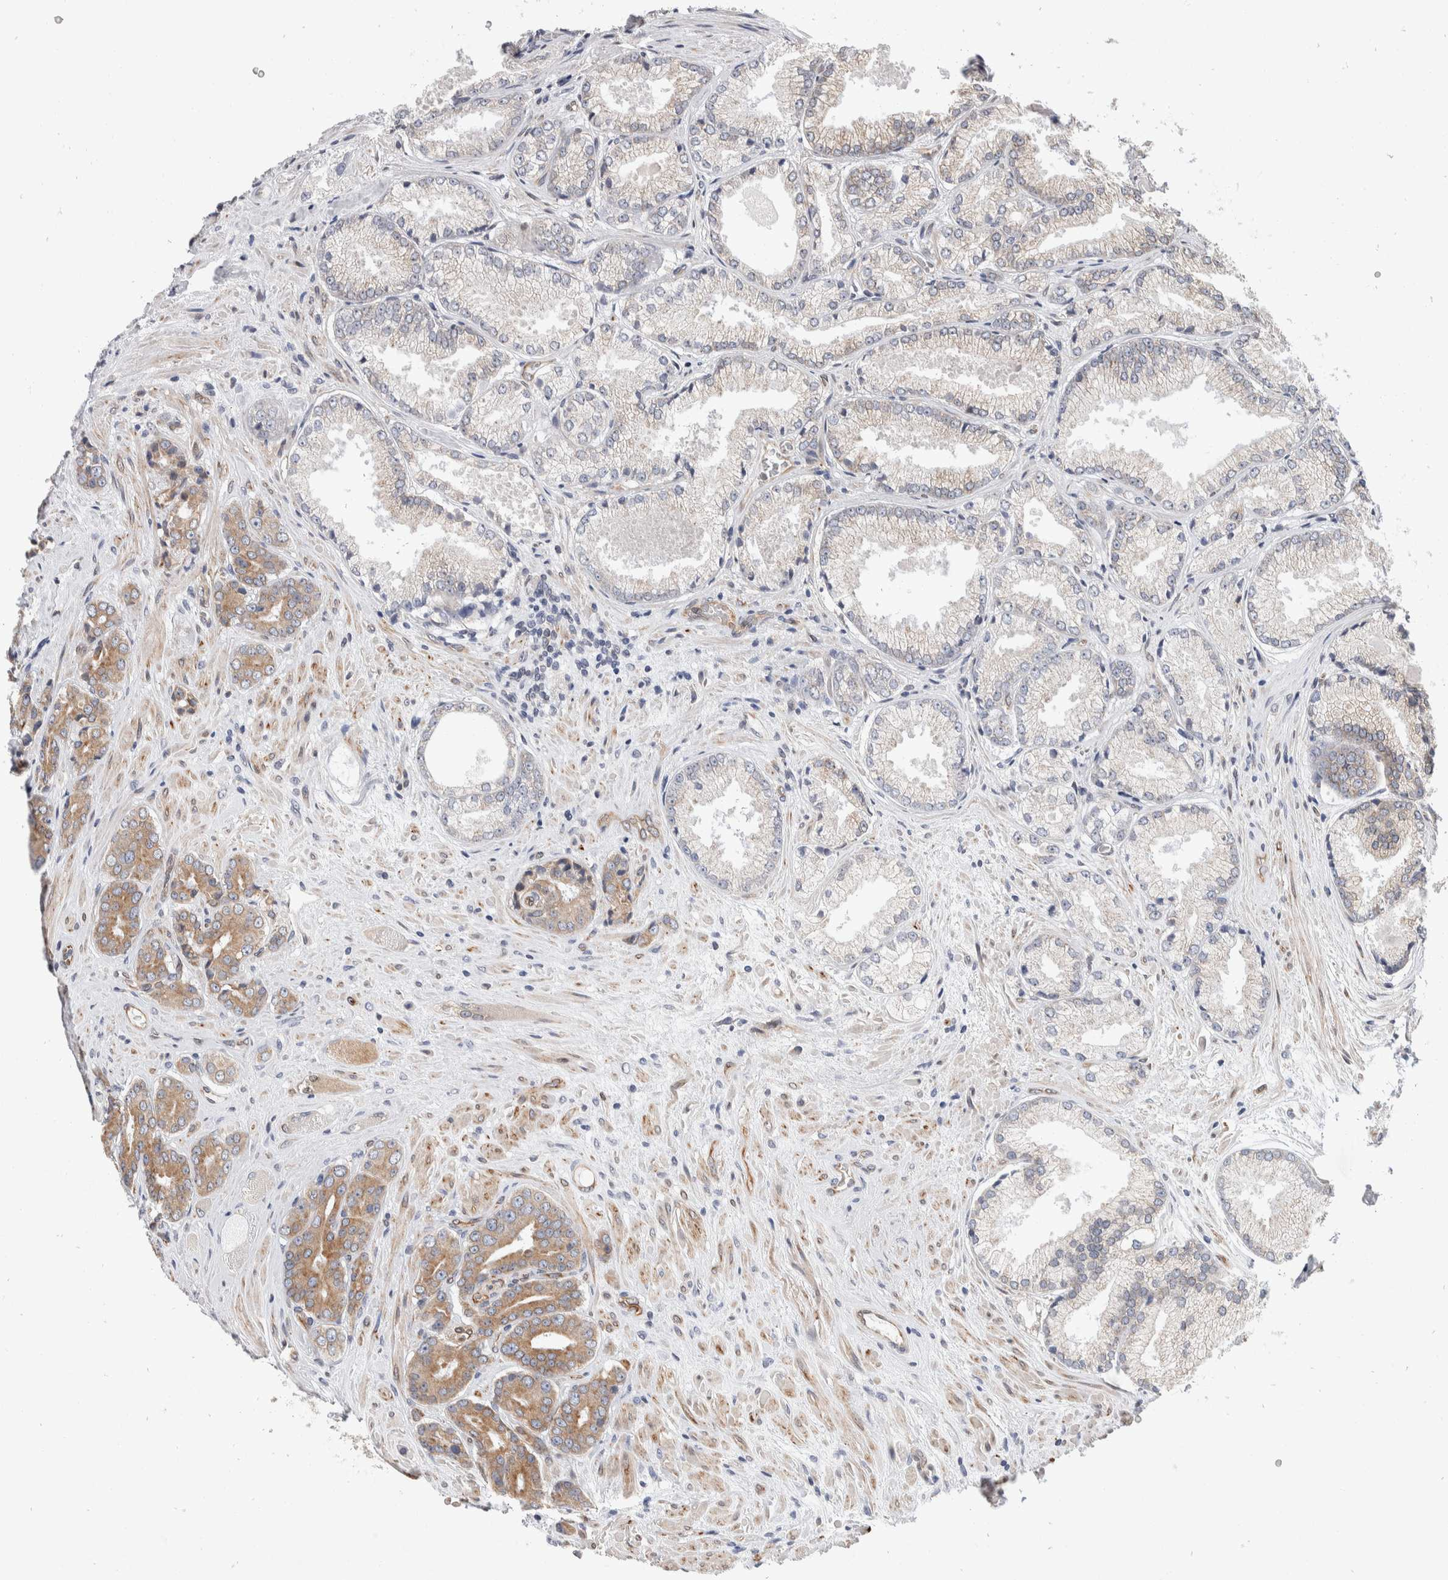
{"staining": {"intensity": "moderate", "quantity": "25%-75%", "location": "cytoplasmic/membranous"}, "tissue": "prostate cancer", "cell_type": "Tumor cells", "image_type": "cancer", "snomed": [{"axis": "morphology", "description": "Adenocarcinoma, High grade"}, {"axis": "topography", "description": "Prostate"}], "caption": "This is a histology image of immunohistochemistry staining of high-grade adenocarcinoma (prostate), which shows moderate expression in the cytoplasmic/membranous of tumor cells.", "gene": "TMEM245", "patient": {"sex": "male", "age": 71}}